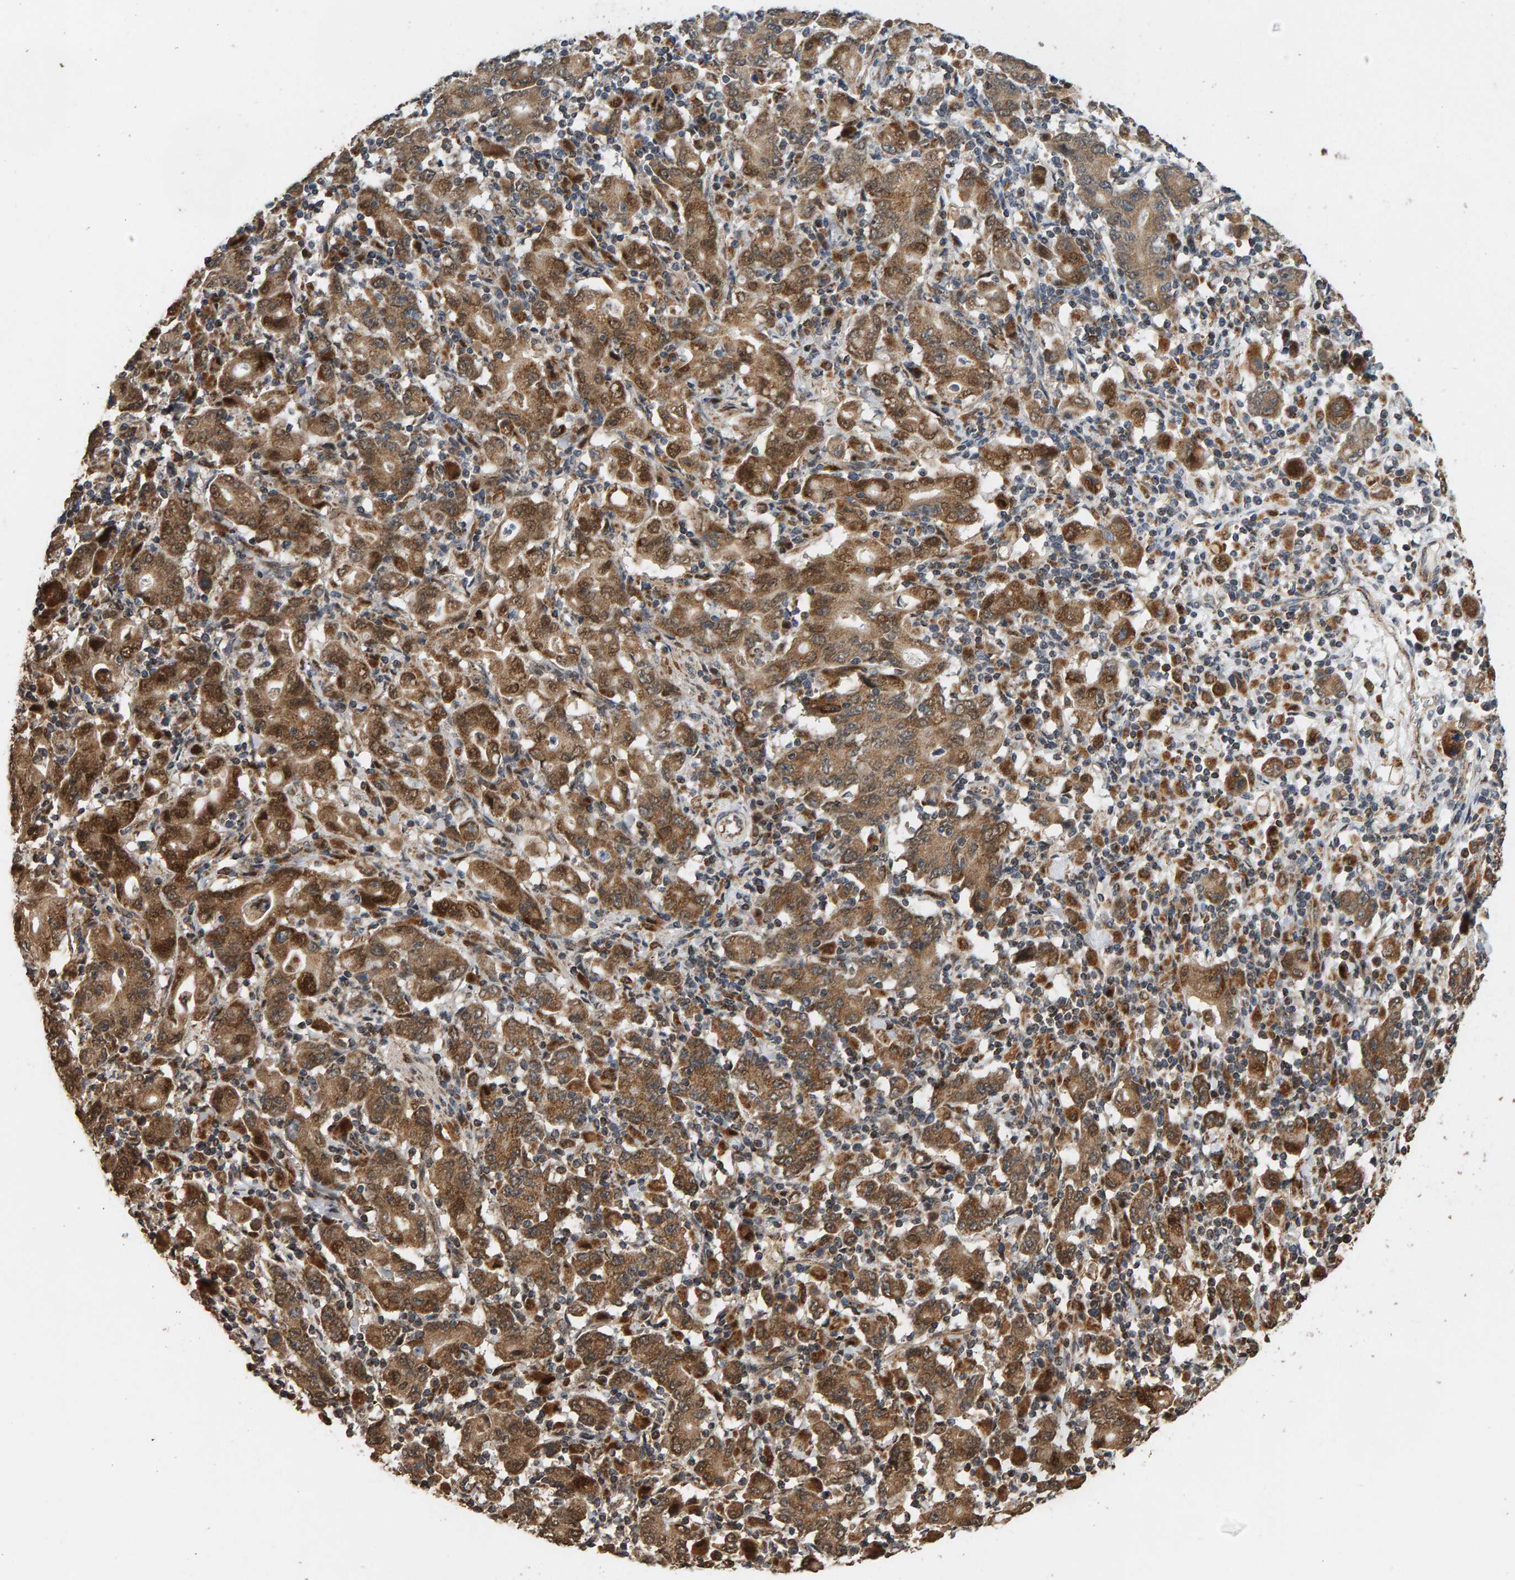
{"staining": {"intensity": "moderate", "quantity": ">75%", "location": "cytoplasmic/membranous,nuclear"}, "tissue": "stomach cancer", "cell_type": "Tumor cells", "image_type": "cancer", "snomed": [{"axis": "morphology", "description": "Adenocarcinoma, NOS"}, {"axis": "topography", "description": "Stomach, upper"}], "caption": "Adenocarcinoma (stomach) tissue exhibits moderate cytoplasmic/membranous and nuclear expression in approximately >75% of tumor cells, visualized by immunohistochemistry.", "gene": "GSTK1", "patient": {"sex": "male", "age": 69}}